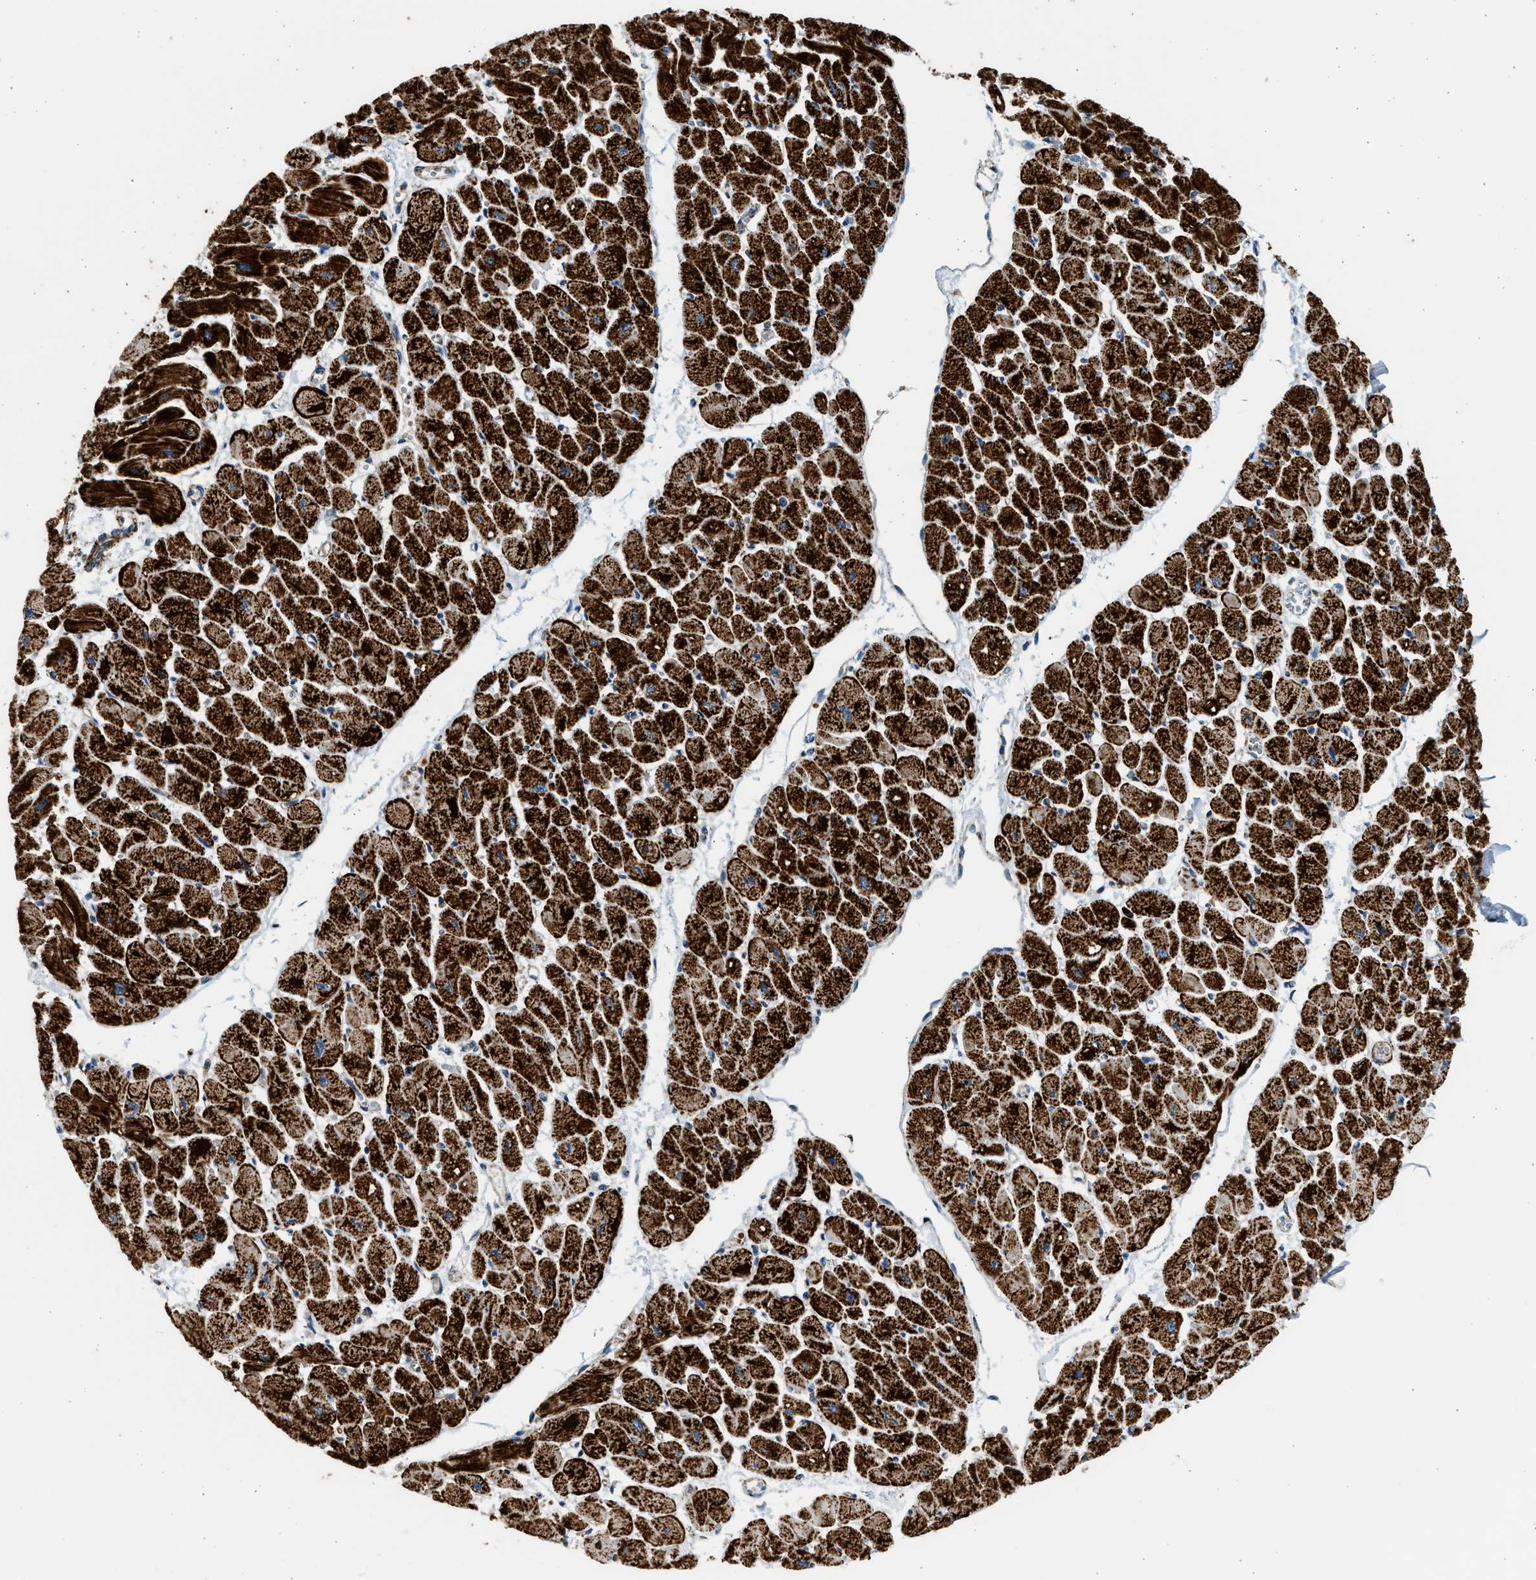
{"staining": {"intensity": "strong", "quantity": ">75%", "location": "cytoplasmic/membranous"}, "tissue": "heart muscle", "cell_type": "Cardiomyocytes", "image_type": "normal", "snomed": [{"axis": "morphology", "description": "Normal tissue, NOS"}, {"axis": "topography", "description": "Heart"}], "caption": "Normal heart muscle displays strong cytoplasmic/membranous expression in about >75% of cardiomyocytes The staining was performed using DAB (3,3'-diaminobenzidine), with brown indicating positive protein expression. Nuclei are stained blue with hematoxylin..", "gene": "KCNMB3", "patient": {"sex": "female", "age": 54}}